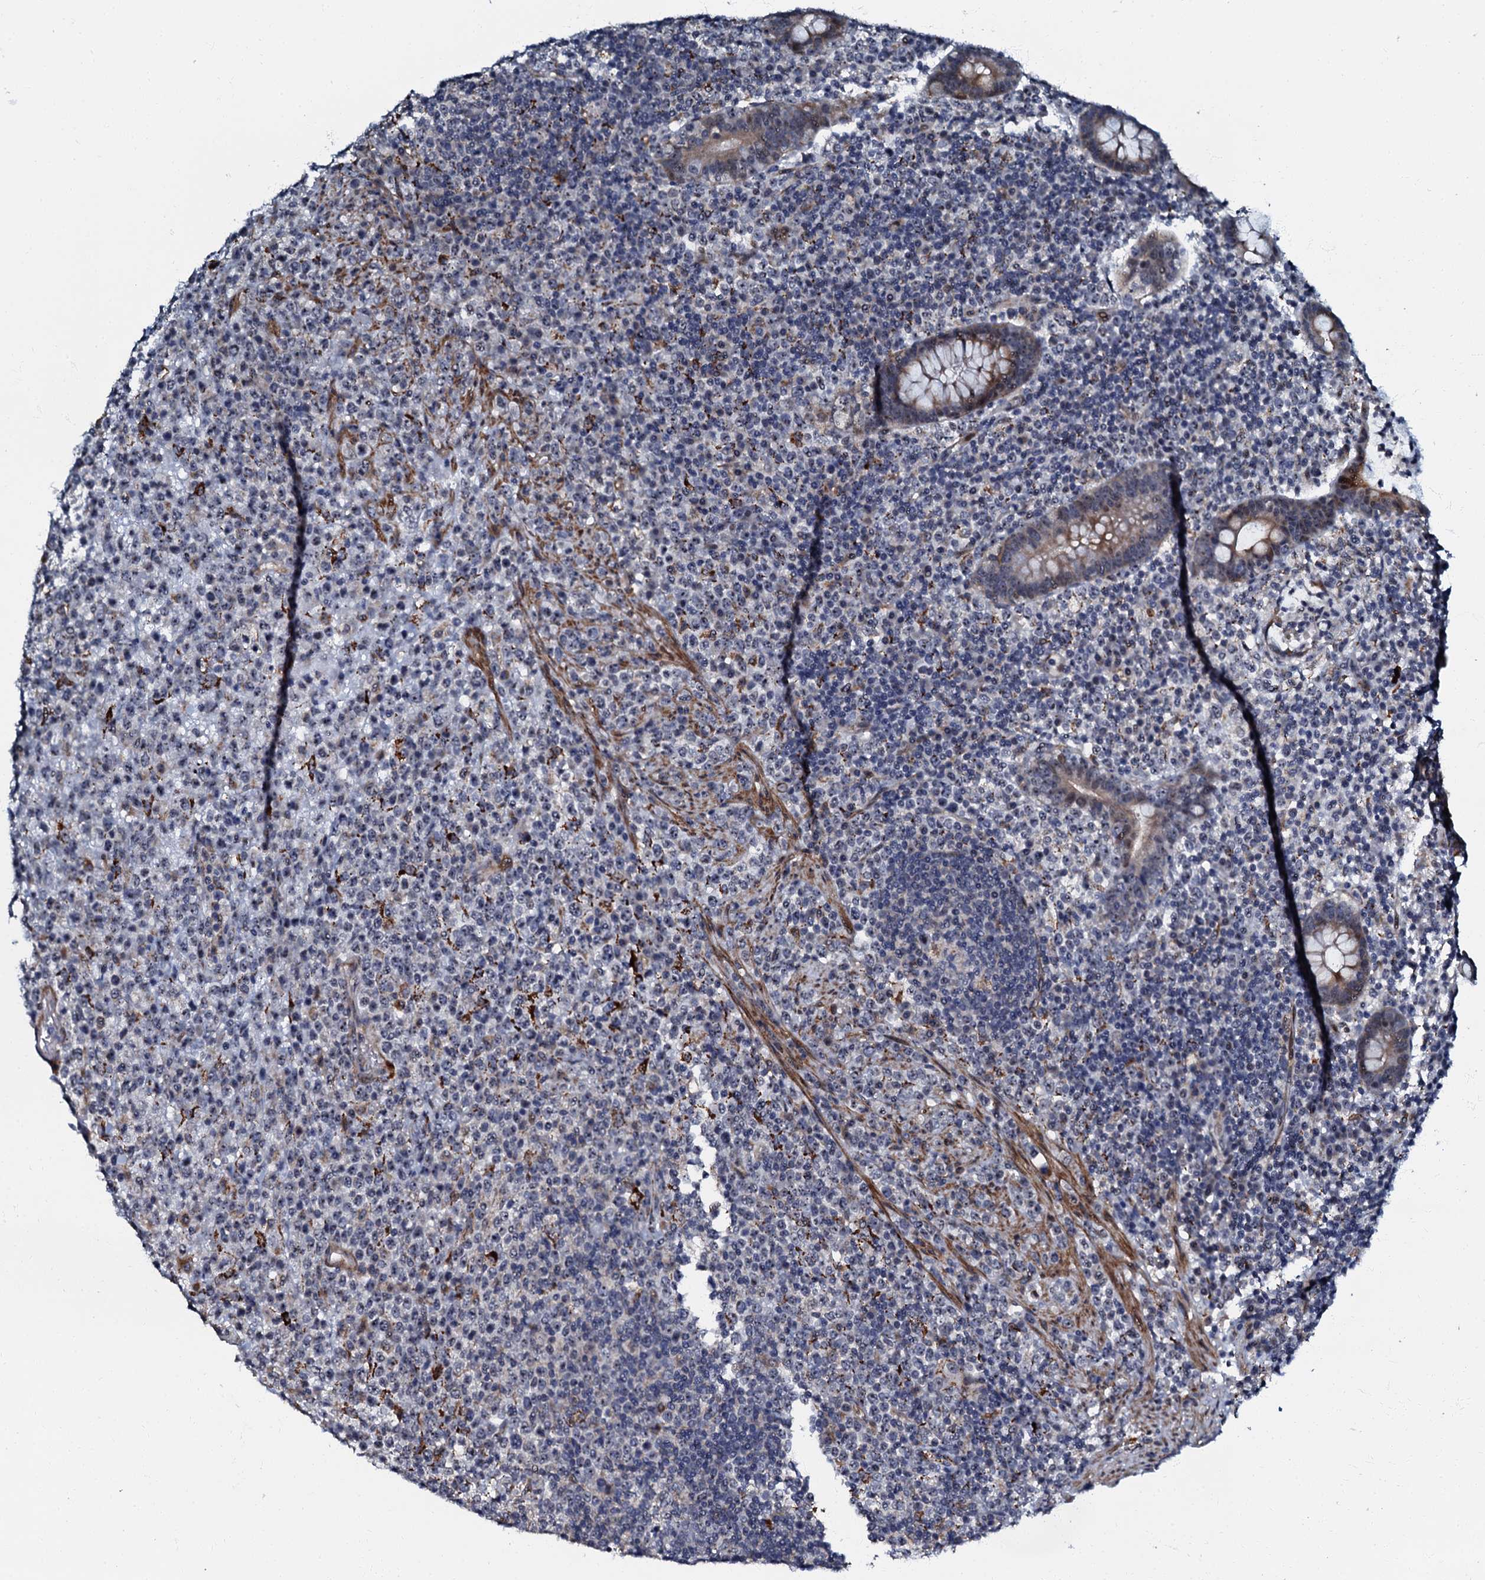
{"staining": {"intensity": "negative", "quantity": "none", "location": "none"}, "tissue": "lymphoma", "cell_type": "Tumor cells", "image_type": "cancer", "snomed": [{"axis": "morphology", "description": "Malignant lymphoma, non-Hodgkin's type, High grade"}, {"axis": "topography", "description": "Colon"}], "caption": "Immunohistochemical staining of lymphoma exhibits no significant positivity in tumor cells.", "gene": "OLAH", "patient": {"sex": "female", "age": 53}}